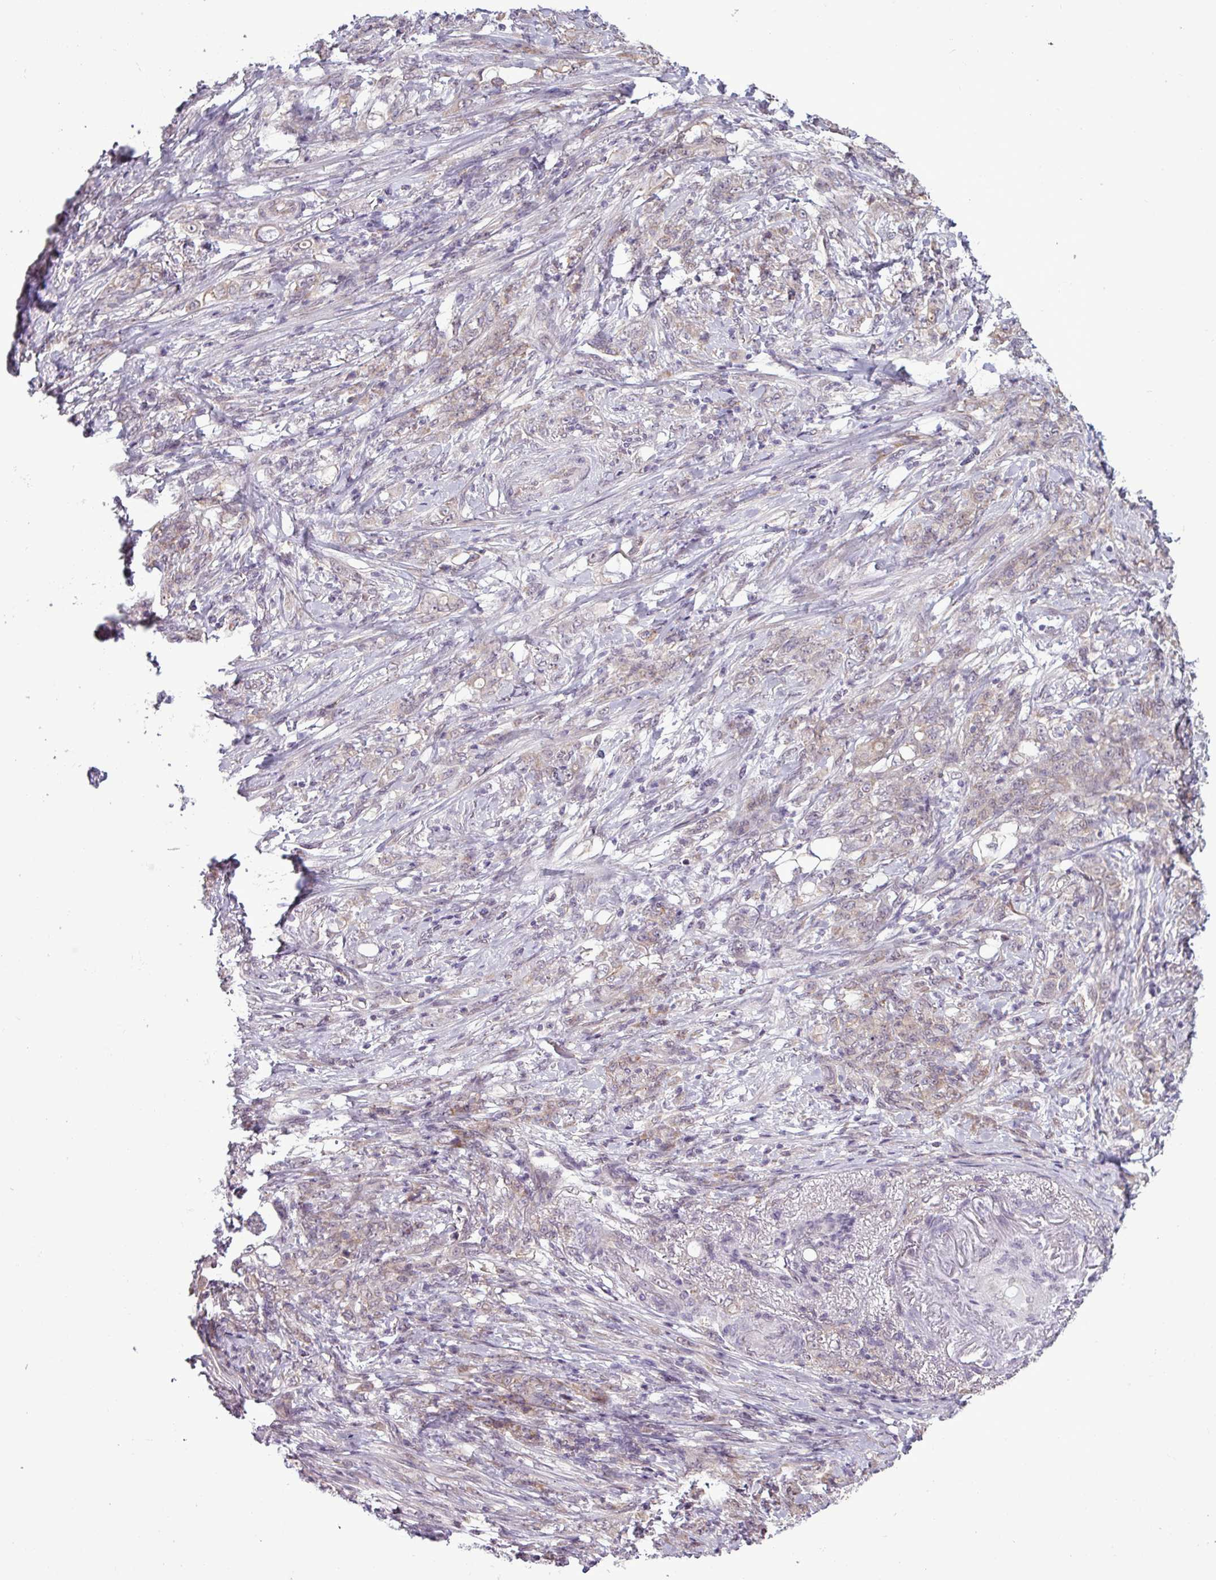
{"staining": {"intensity": "negative", "quantity": "none", "location": "none"}, "tissue": "stomach cancer", "cell_type": "Tumor cells", "image_type": "cancer", "snomed": [{"axis": "morphology", "description": "Adenocarcinoma, NOS"}, {"axis": "topography", "description": "Stomach"}], "caption": "Image shows no protein positivity in tumor cells of stomach cancer tissue.", "gene": "GPT2", "patient": {"sex": "female", "age": 79}}